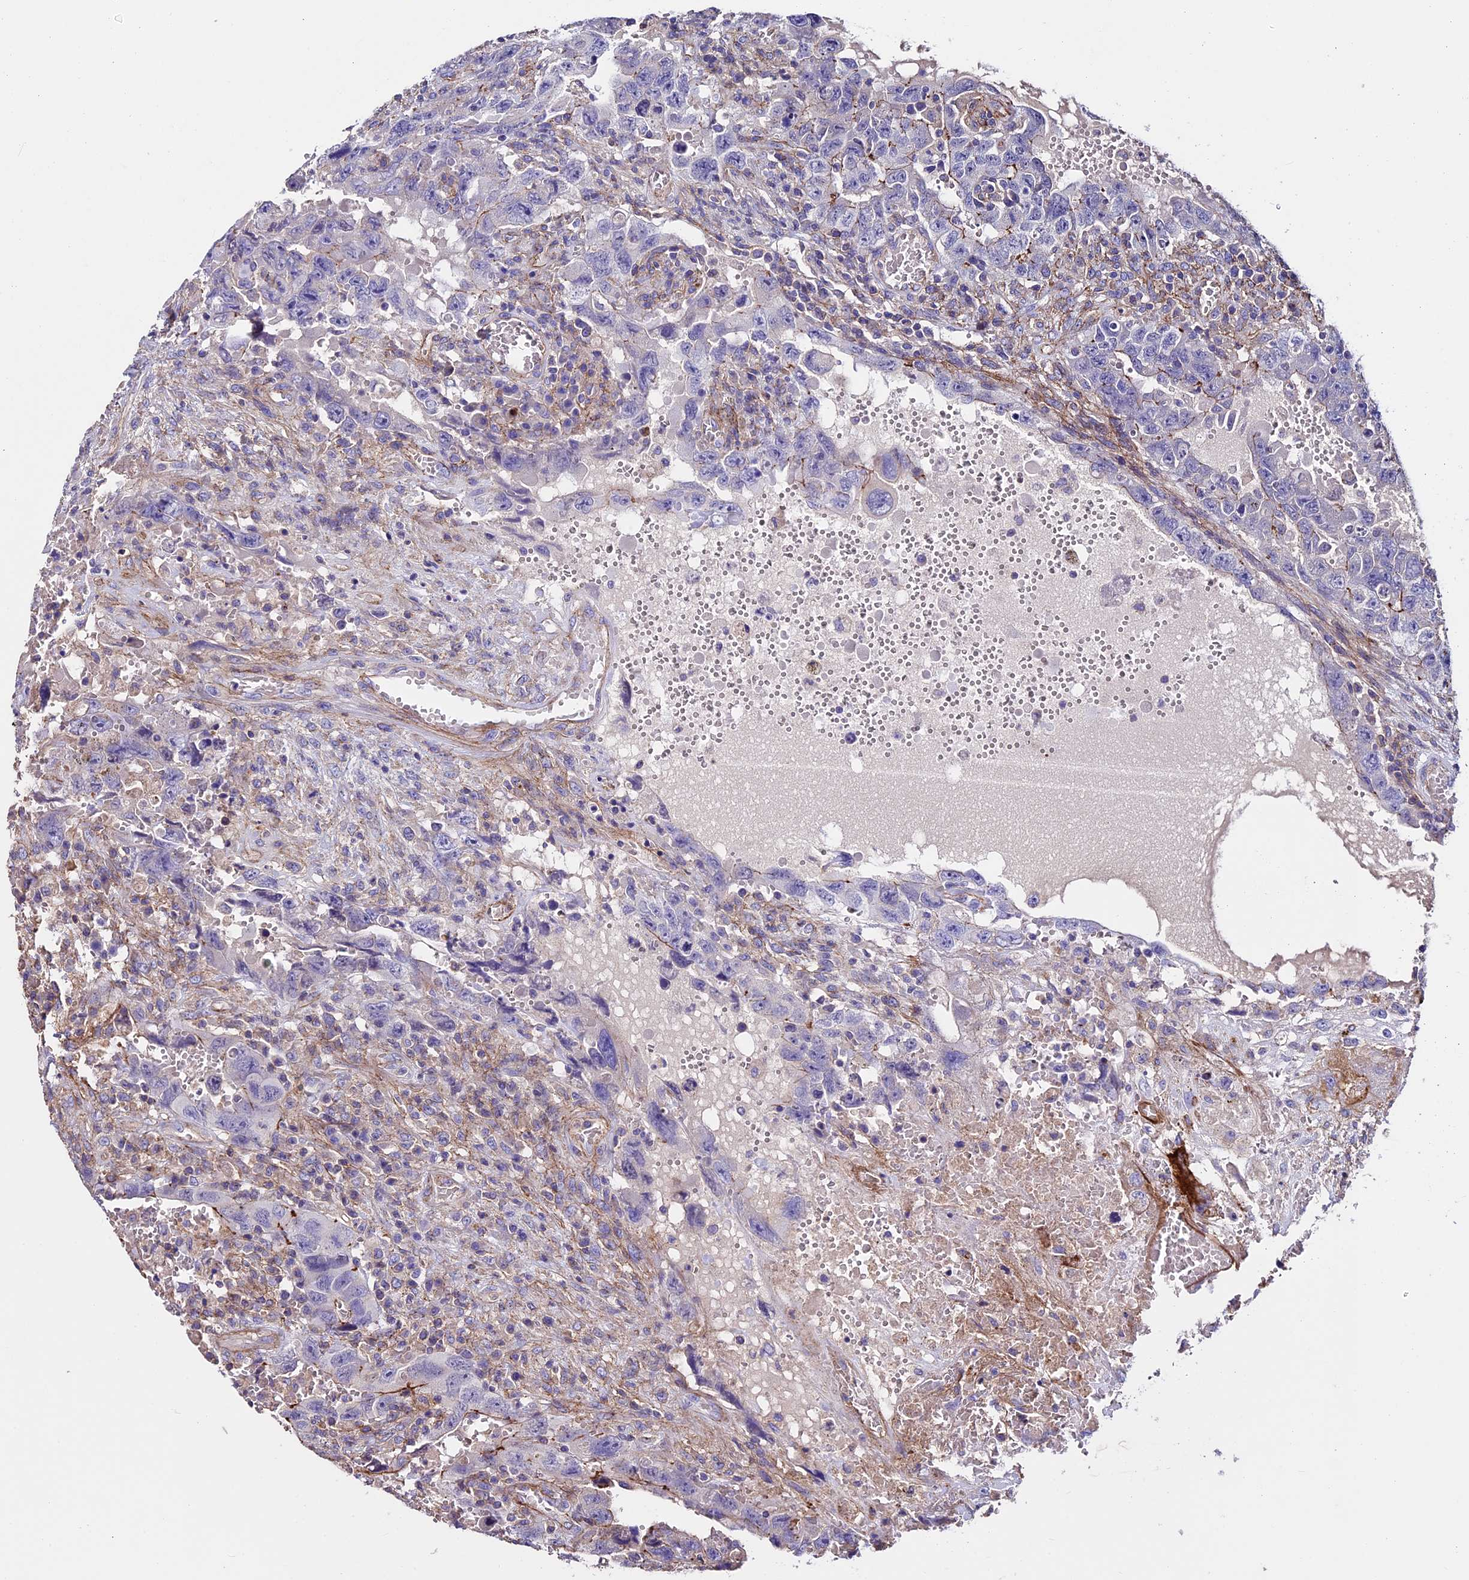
{"staining": {"intensity": "weak", "quantity": "<25%", "location": "cytoplasmic/membranous"}, "tissue": "testis cancer", "cell_type": "Tumor cells", "image_type": "cancer", "snomed": [{"axis": "morphology", "description": "Carcinoma, Embryonal, NOS"}, {"axis": "topography", "description": "Testis"}], "caption": "The micrograph displays no significant staining in tumor cells of testis cancer.", "gene": "EVA1B", "patient": {"sex": "male", "age": 26}}